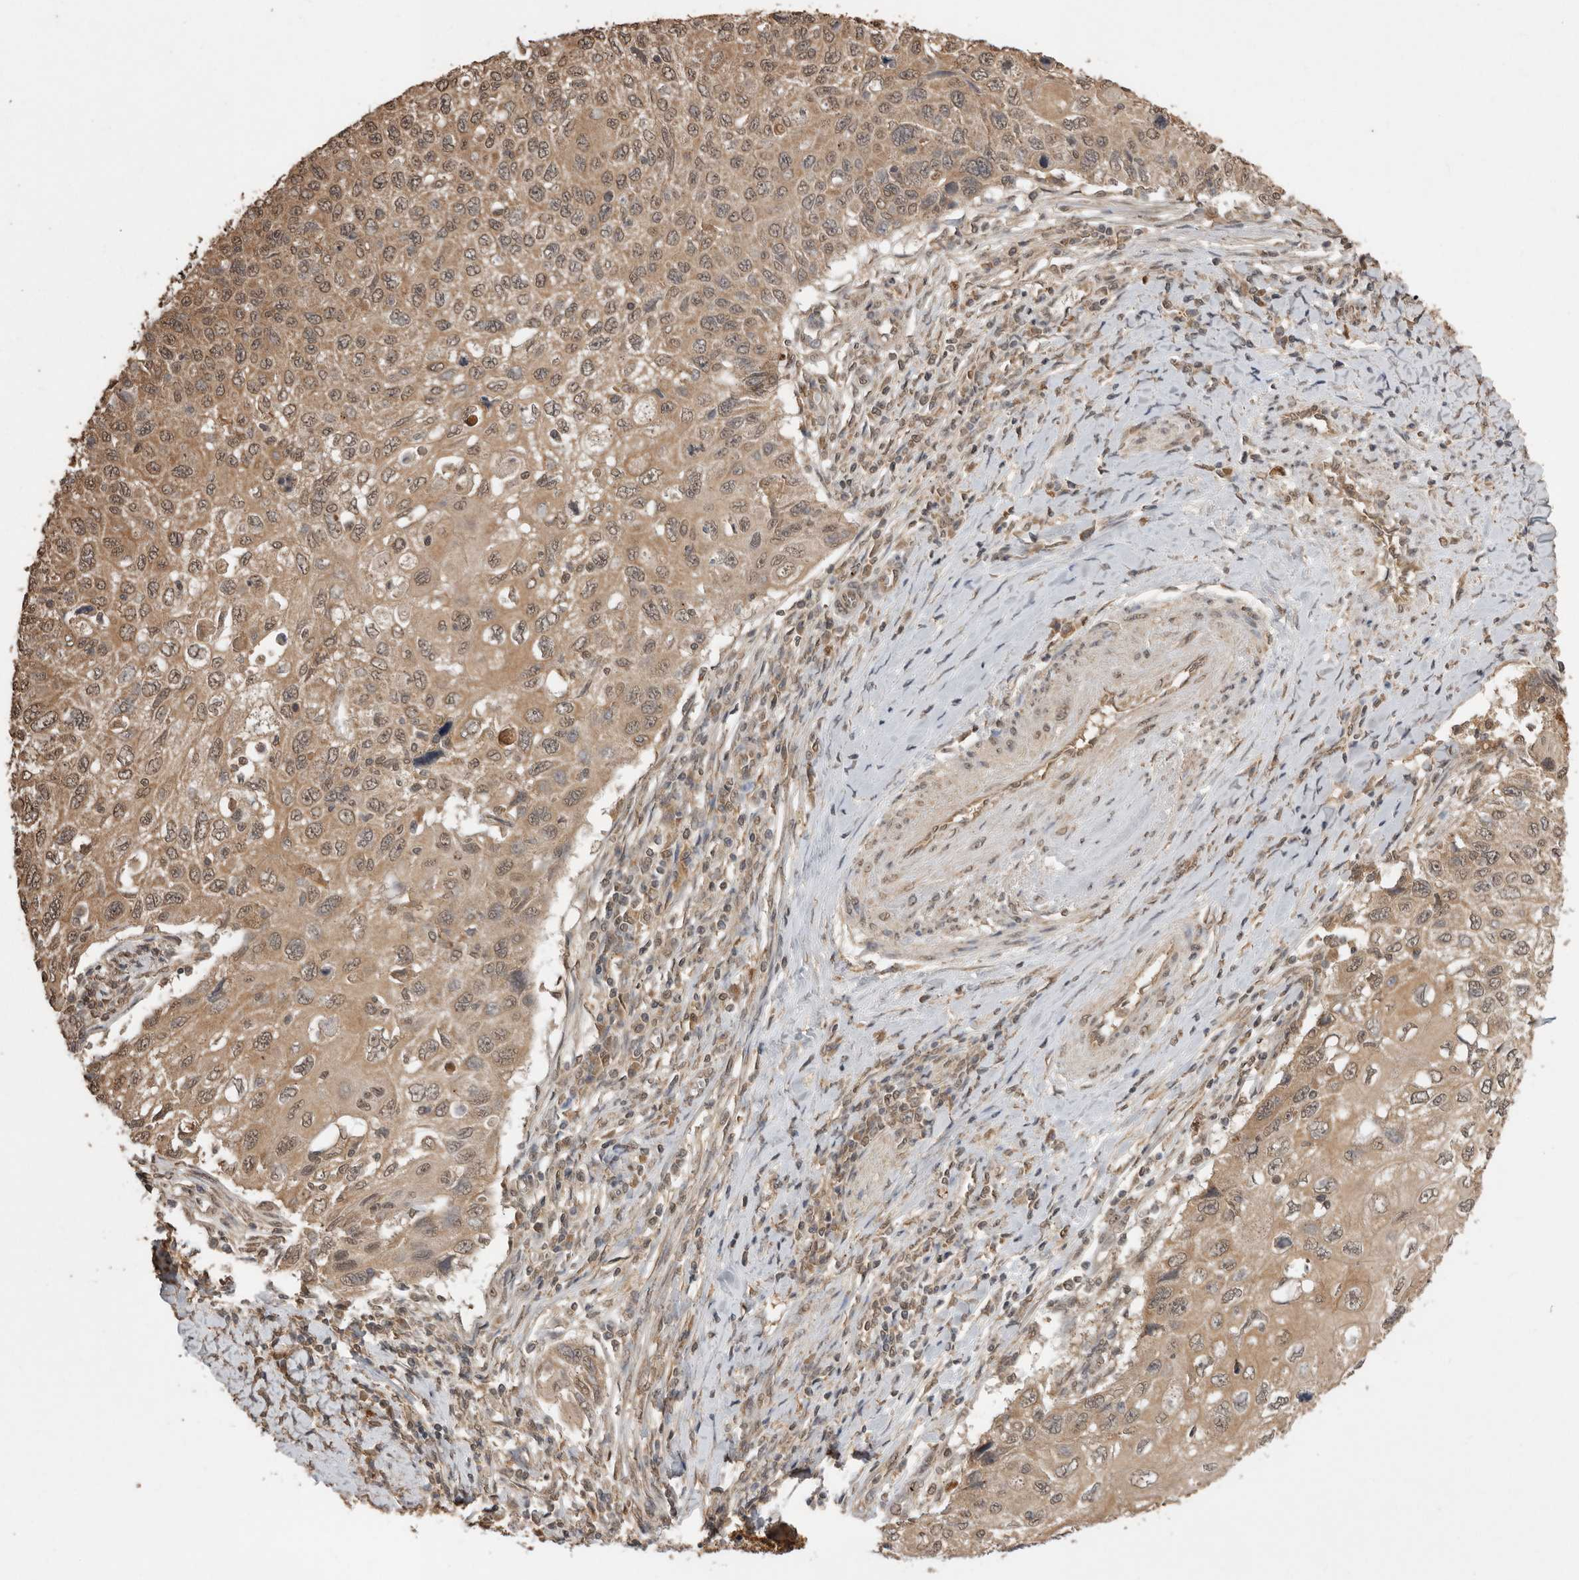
{"staining": {"intensity": "moderate", "quantity": ">75%", "location": "cytoplasmic/membranous,nuclear"}, "tissue": "cervical cancer", "cell_type": "Tumor cells", "image_type": "cancer", "snomed": [{"axis": "morphology", "description": "Squamous cell carcinoma, NOS"}, {"axis": "topography", "description": "Cervix"}], "caption": "IHC micrograph of neoplastic tissue: human cervical cancer stained using immunohistochemistry (IHC) reveals medium levels of moderate protein expression localized specifically in the cytoplasmic/membranous and nuclear of tumor cells, appearing as a cytoplasmic/membranous and nuclear brown color.", "gene": "JAG2", "patient": {"sex": "female", "age": 70}}